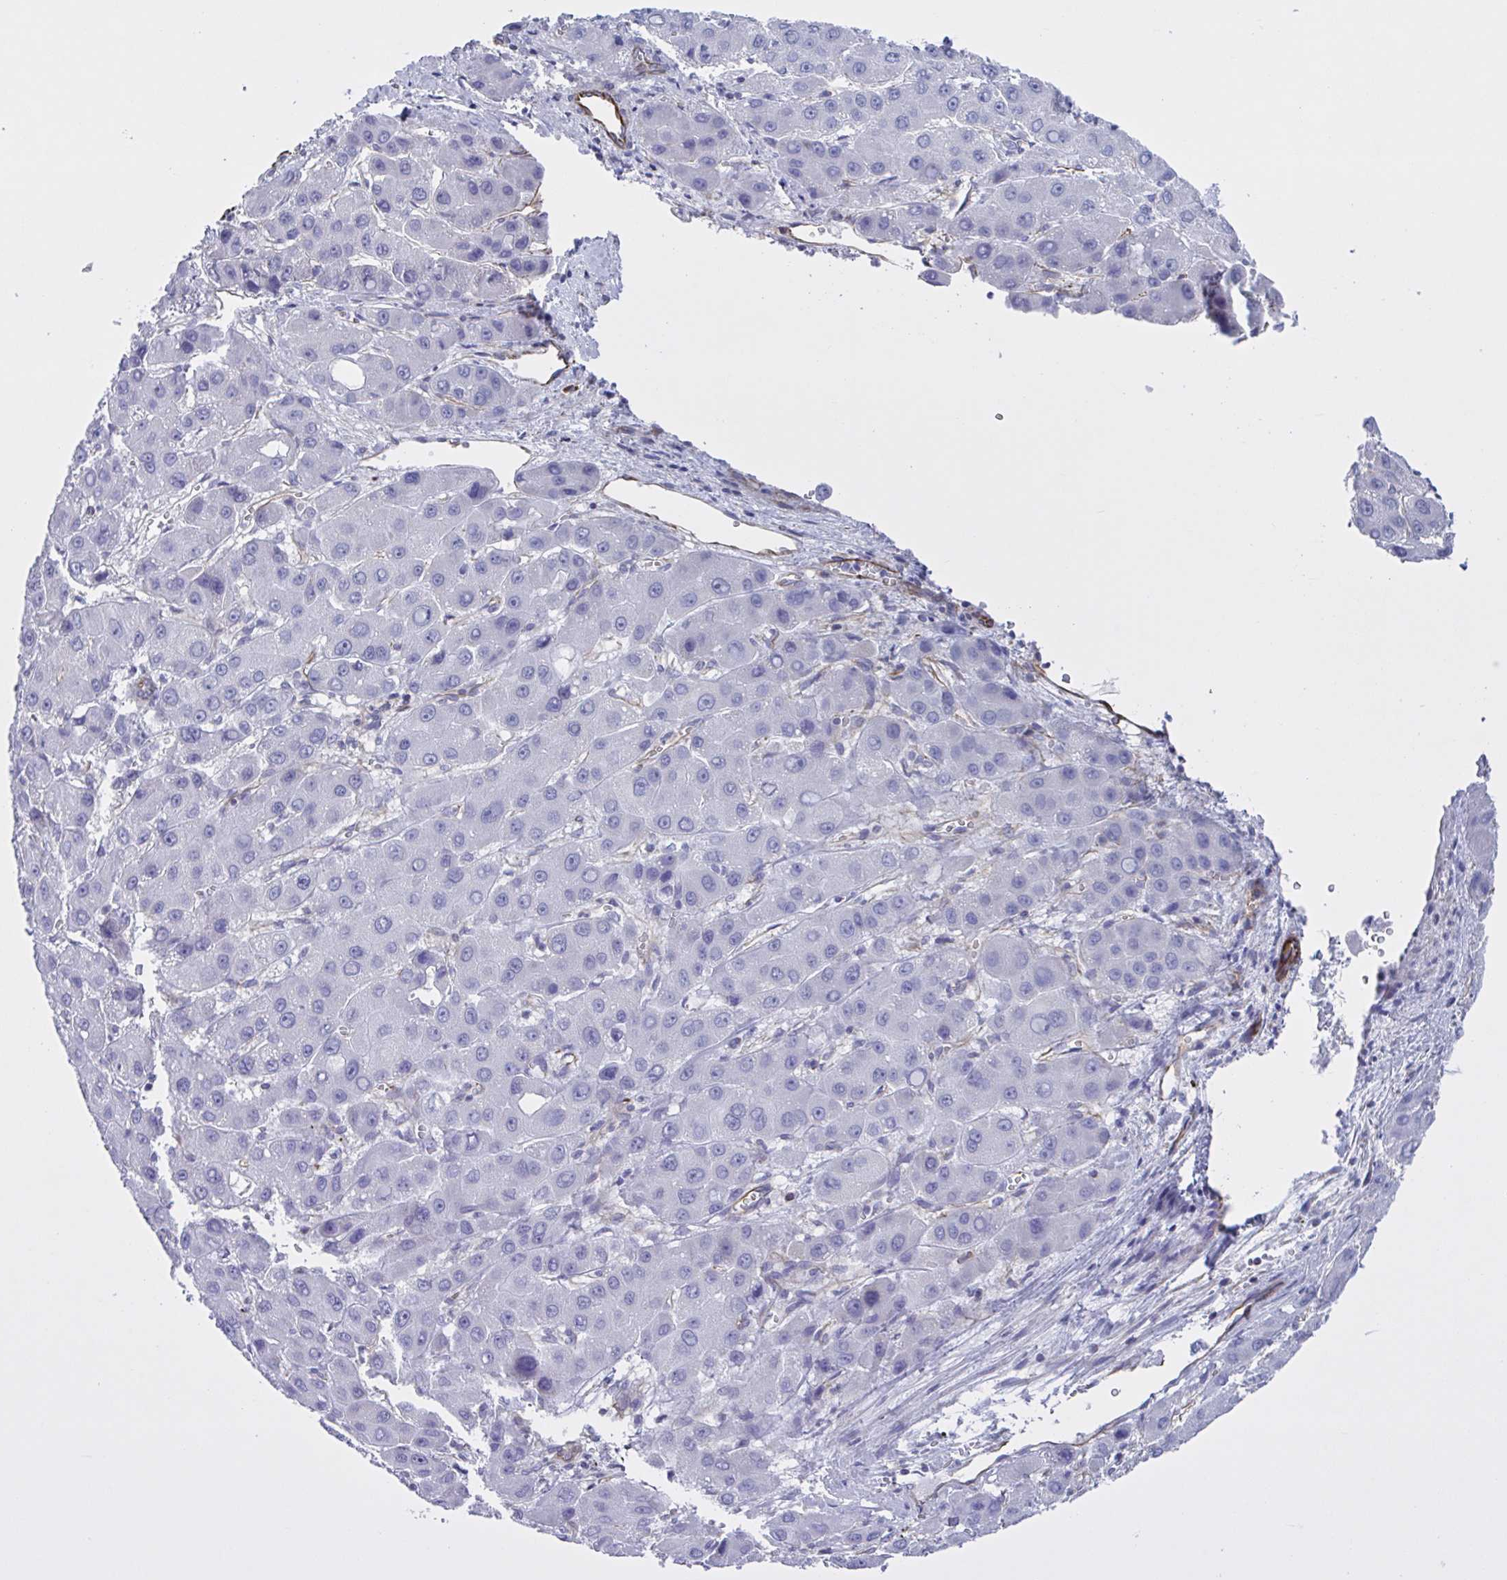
{"staining": {"intensity": "negative", "quantity": "none", "location": "none"}, "tissue": "liver cancer", "cell_type": "Tumor cells", "image_type": "cancer", "snomed": [{"axis": "morphology", "description": "Carcinoma, Hepatocellular, NOS"}, {"axis": "topography", "description": "Liver"}], "caption": "There is no significant positivity in tumor cells of liver cancer (hepatocellular carcinoma).", "gene": "TMEM86B", "patient": {"sex": "male", "age": 55}}